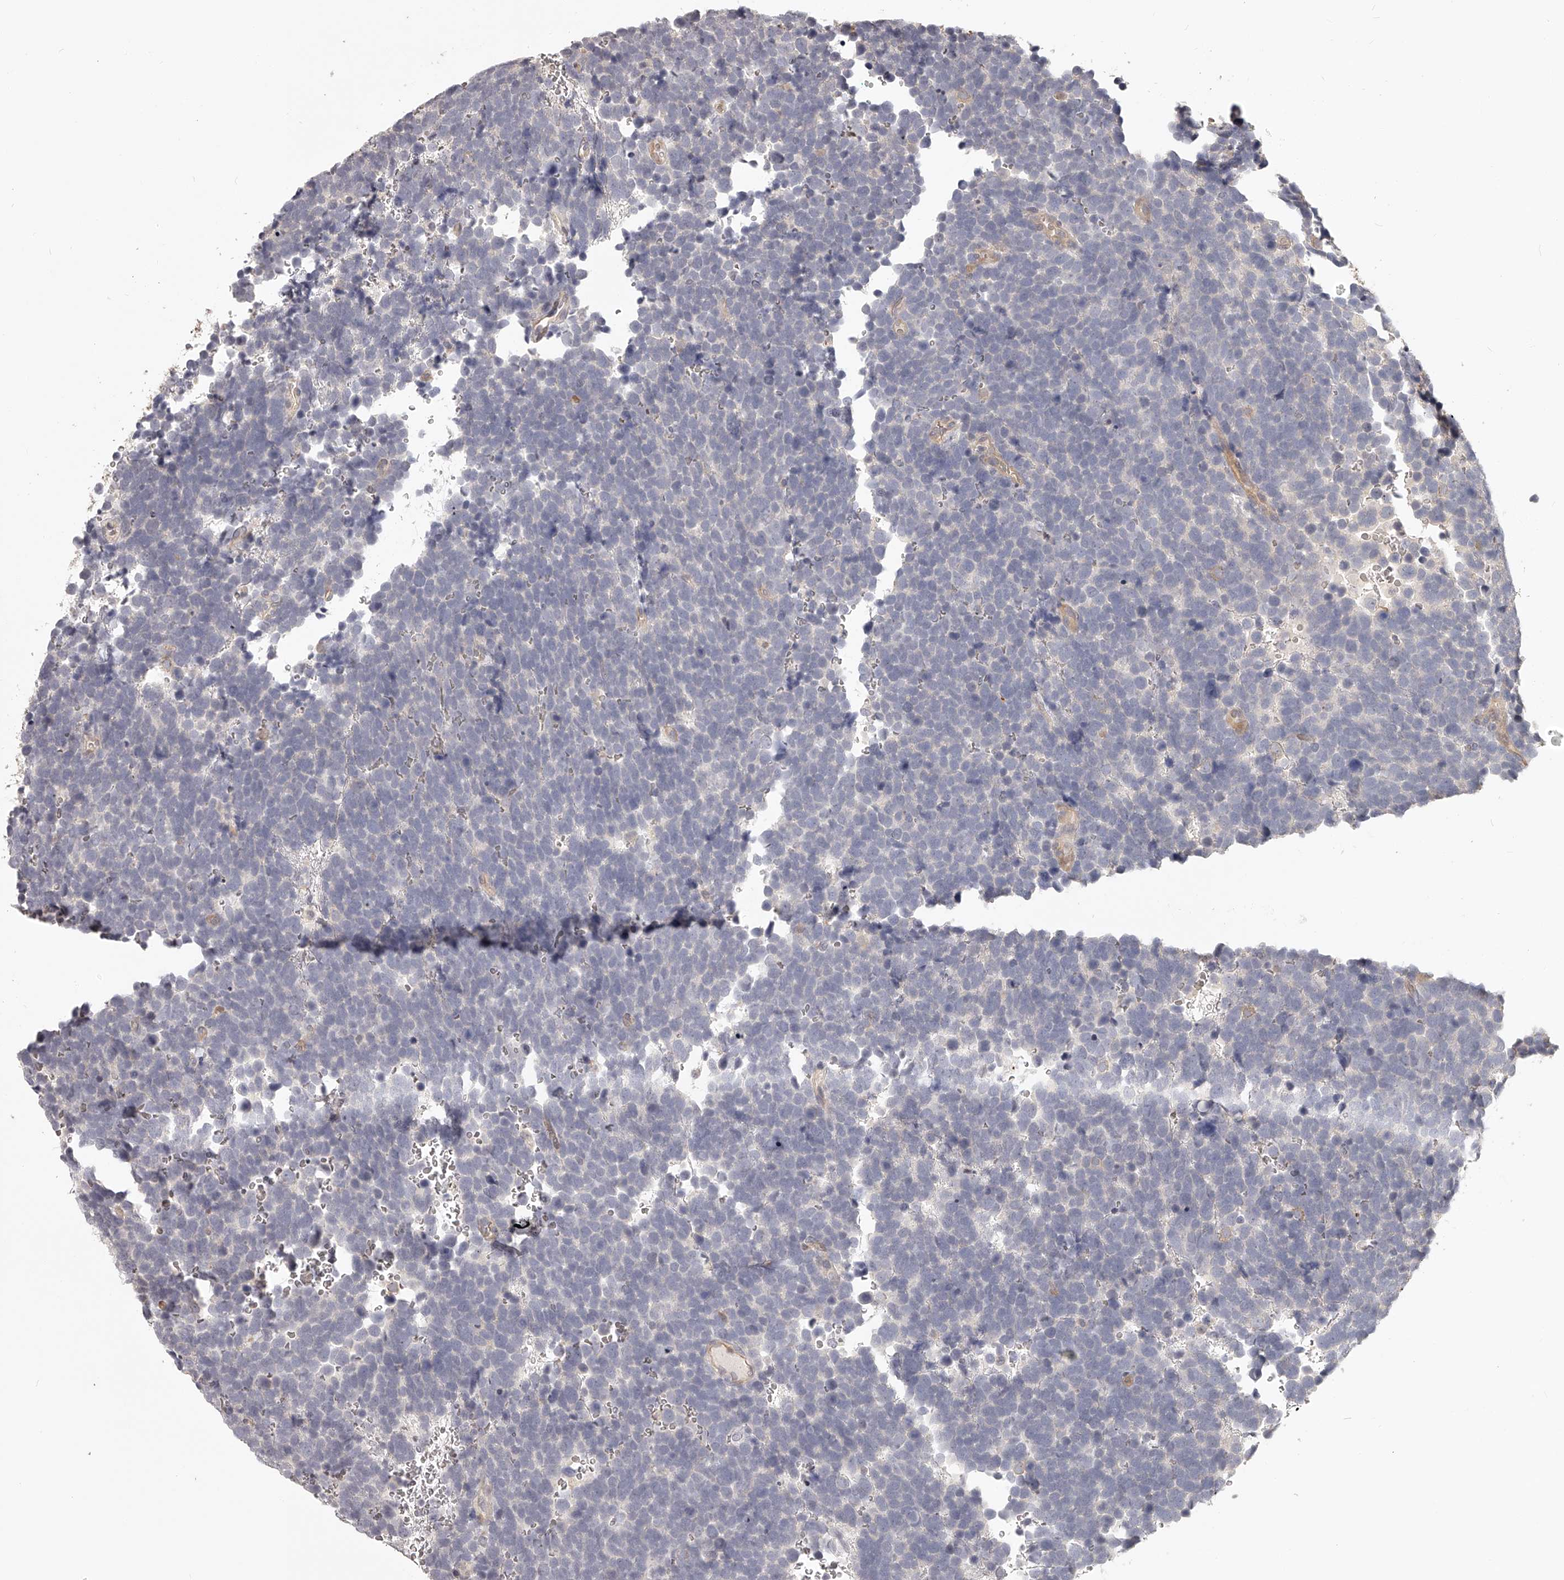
{"staining": {"intensity": "negative", "quantity": "none", "location": "none"}, "tissue": "urothelial cancer", "cell_type": "Tumor cells", "image_type": "cancer", "snomed": [{"axis": "morphology", "description": "Urothelial carcinoma, High grade"}, {"axis": "topography", "description": "Urinary bladder"}], "caption": "Image shows no protein positivity in tumor cells of urothelial carcinoma (high-grade) tissue. Brightfield microscopy of IHC stained with DAB (3,3'-diaminobenzidine) (brown) and hematoxylin (blue), captured at high magnification.", "gene": "ZNF582", "patient": {"sex": "female", "age": 82}}